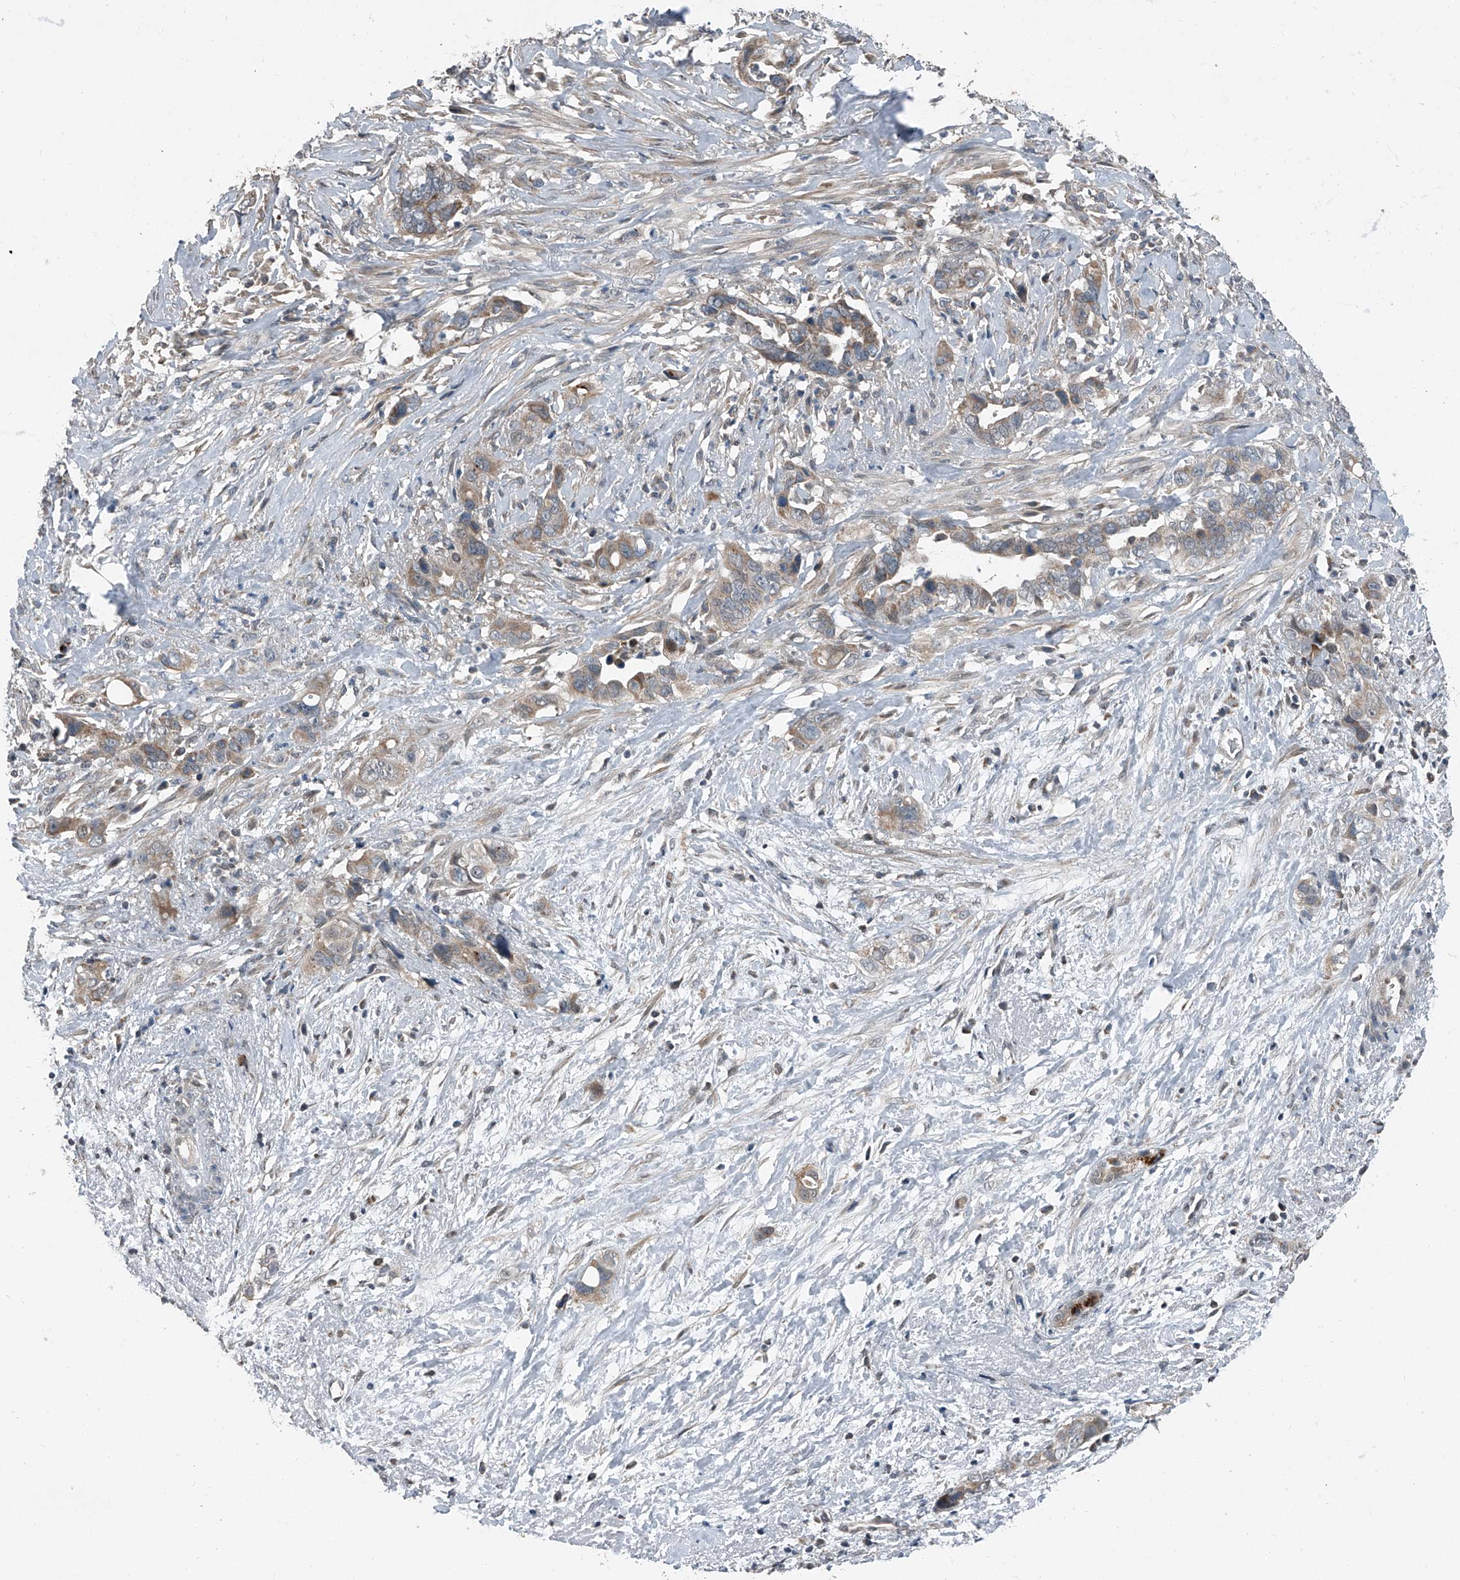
{"staining": {"intensity": "weak", "quantity": ">75%", "location": "cytoplasmic/membranous"}, "tissue": "liver cancer", "cell_type": "Tumor cells", "image_type": "cancer", "snomed": [{"axis": "morphology", "description": "Cholangiocarcinoma"}, {"axis": "topography", "description": "Liver"}], "caption": "A brown stain shows weak cytoplasmic/membranous positivity of a protein in human liver cancer (cholangiocarcinoma) tumor cells.", "gene": "CHRNA7", "patient": {"sex": "female", "age": 79}}